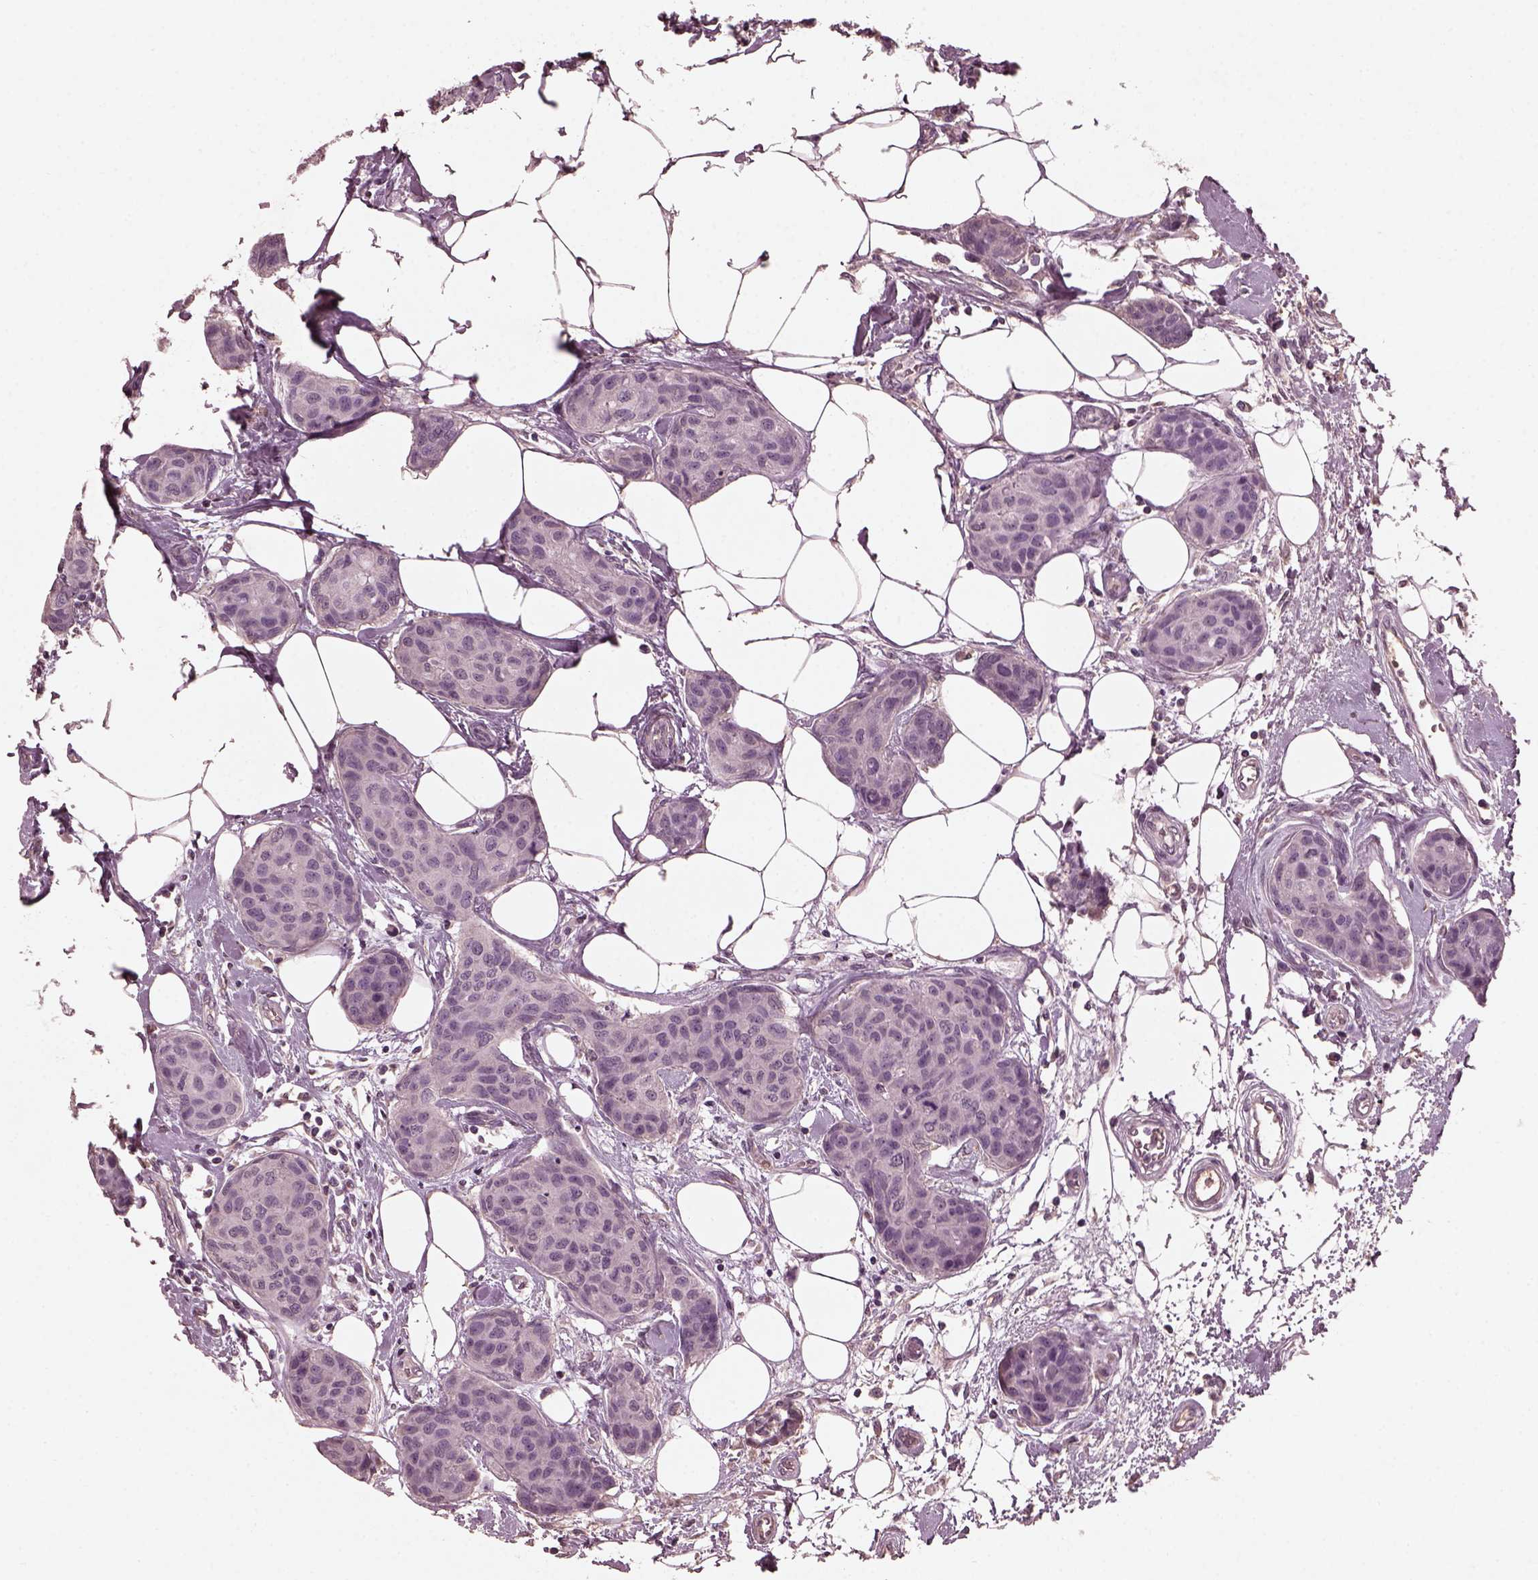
{"staining": {"intensity": "negative", "quantity": "none", "location": "none"}, "tissue": "breast cancer", "cell_type": "Tumor cells", "image_type": "cancer", "snomed": [{"axis": "morphology", "description": "Duct carcinoma"}, {"axis": "topography", "description": "Breast"}], "caption": "This is an IHC image of intraductal carcinoma (breast). There is no expression in tumor cells.", "gene": "FRRS1L", "patient": {"sex": "female", "age": 80}}